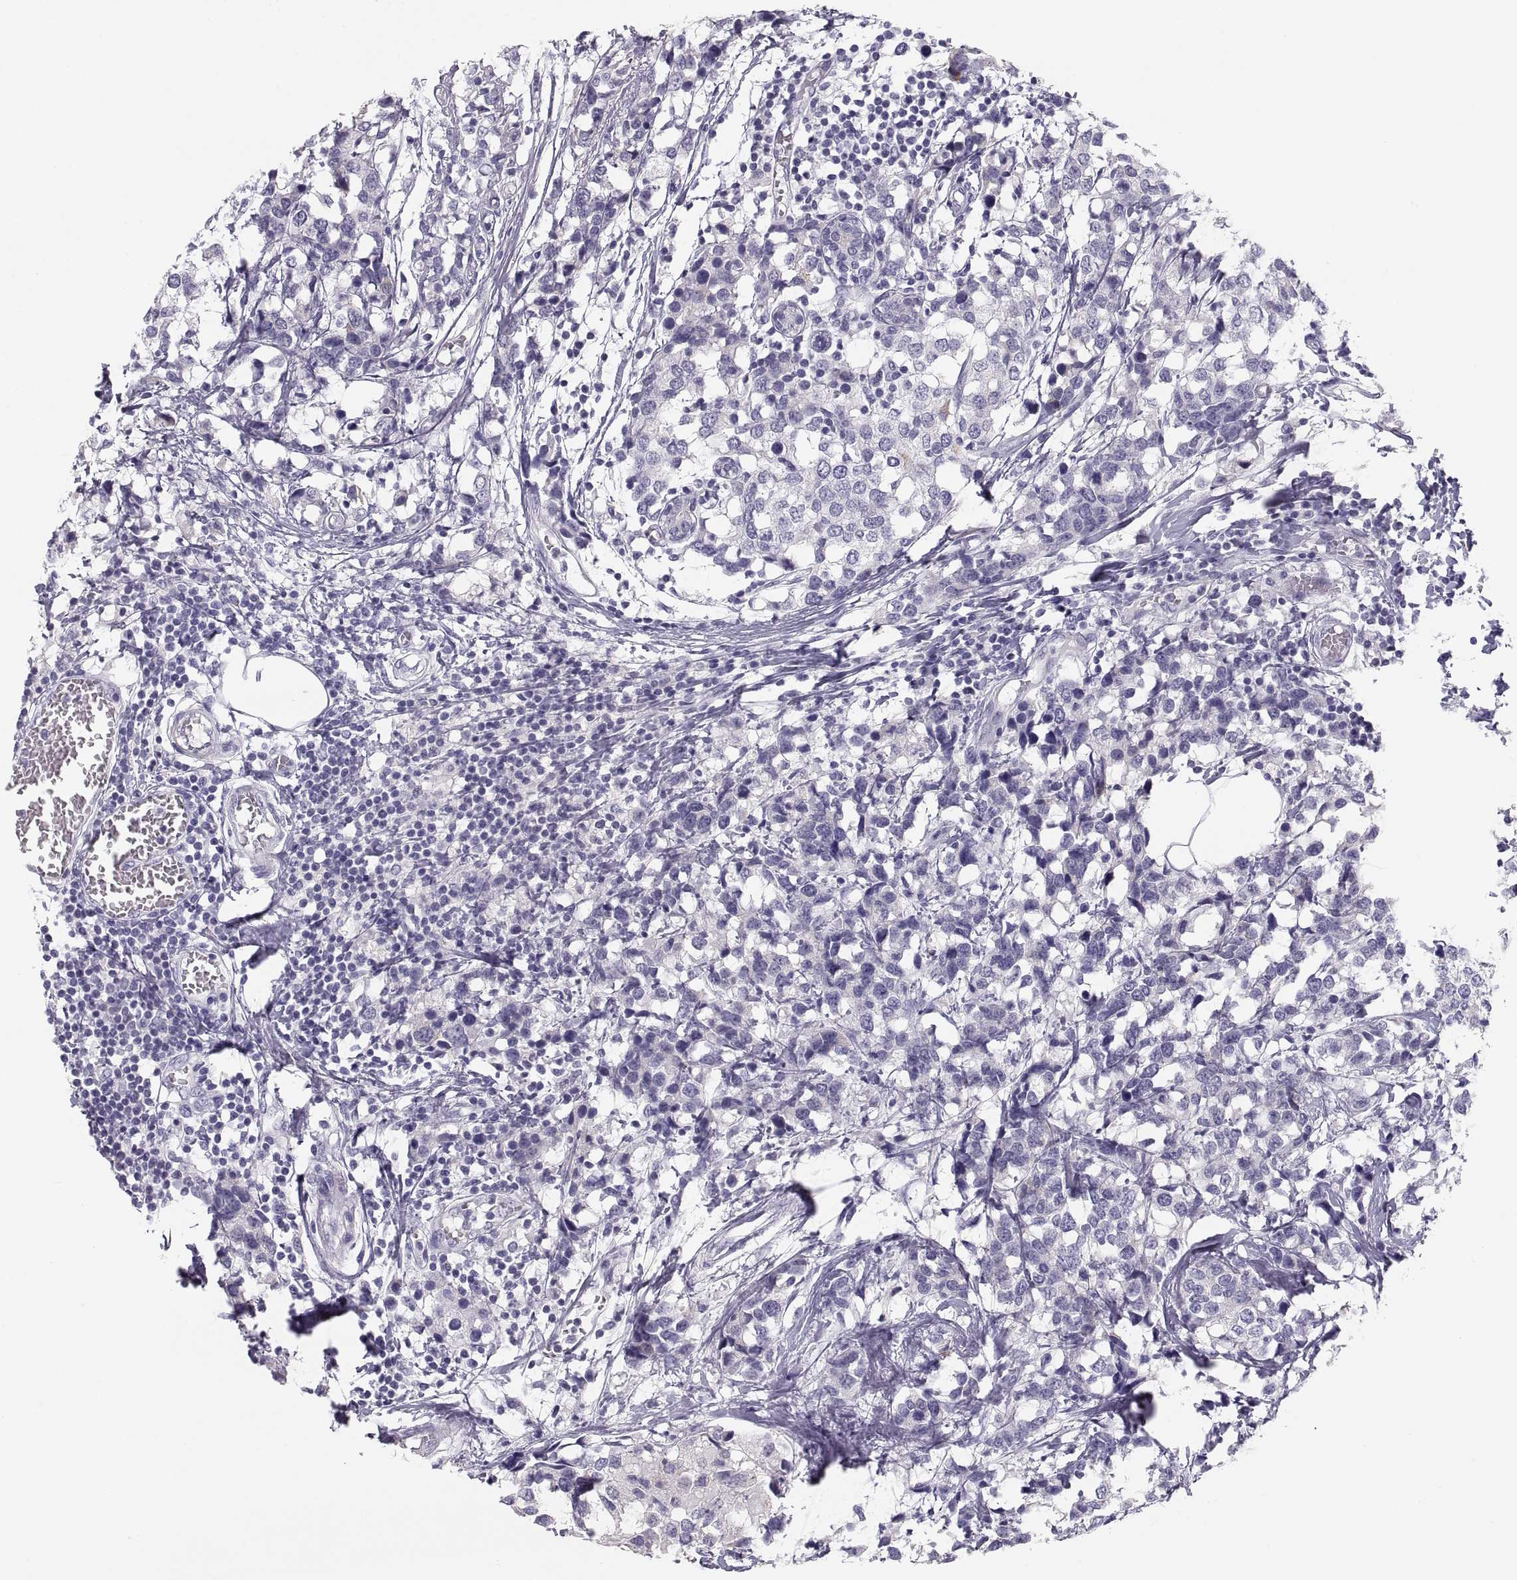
{"staining": {"intensity": "negative", "quantity": "none", "location": "none"}, "tissue": "breast cancer", "cell_type": "Tumor cells", "image_type": "cancer", "snomed": [{"axis": "morphology", "description": "Lobular carcinoma"}, {"axis": "topography", "description": "Breast"}], "caption": "Breast lobular carcinoma was stained to show a protein in brown. There is no significant expression in tumor cells.", "gene": "MAGEB2", "patient": {"sex": "female", "age": 59}}